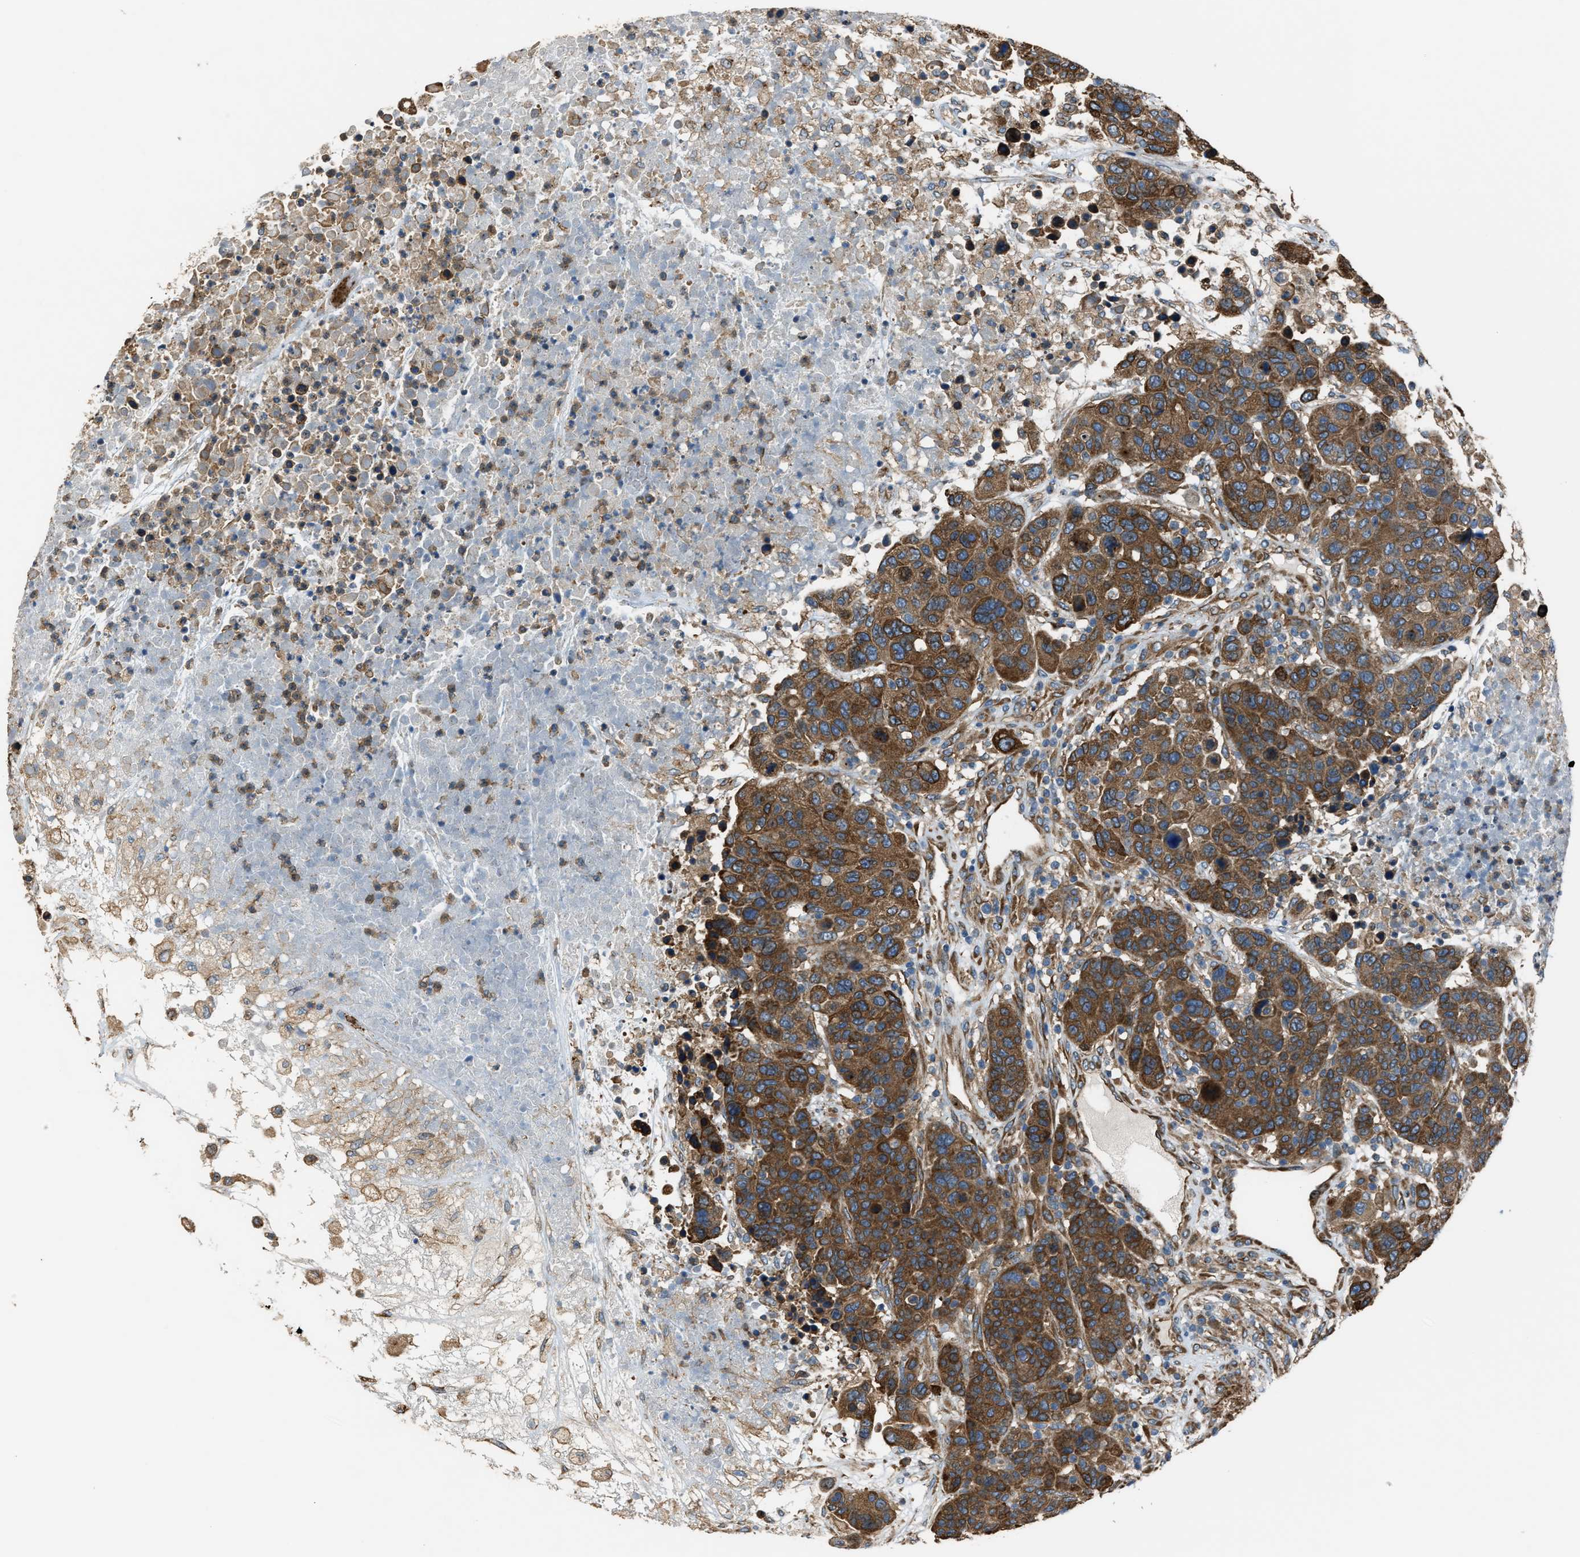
{"staining": {"intensity": "strong", "quantity": ">75%", "location": "cytoplasmic/membranous"}, "tissue": "breast cancer", "cell_type": "Tumor cells", "image_type": "cancer", "snomed": [{"axis": "morphology", "description": "Duct carcinoma"}, {"axis": "topography", "description": "Breast"}], "caption": "A high amount of strong cytoplasmic/membranous staining is identified in approximately >75% of tumor cells in breast infiltrating ductal carcinoma tissue.", "gene": "TRPC1", "patient": {"sex": "female", "age": 37}}